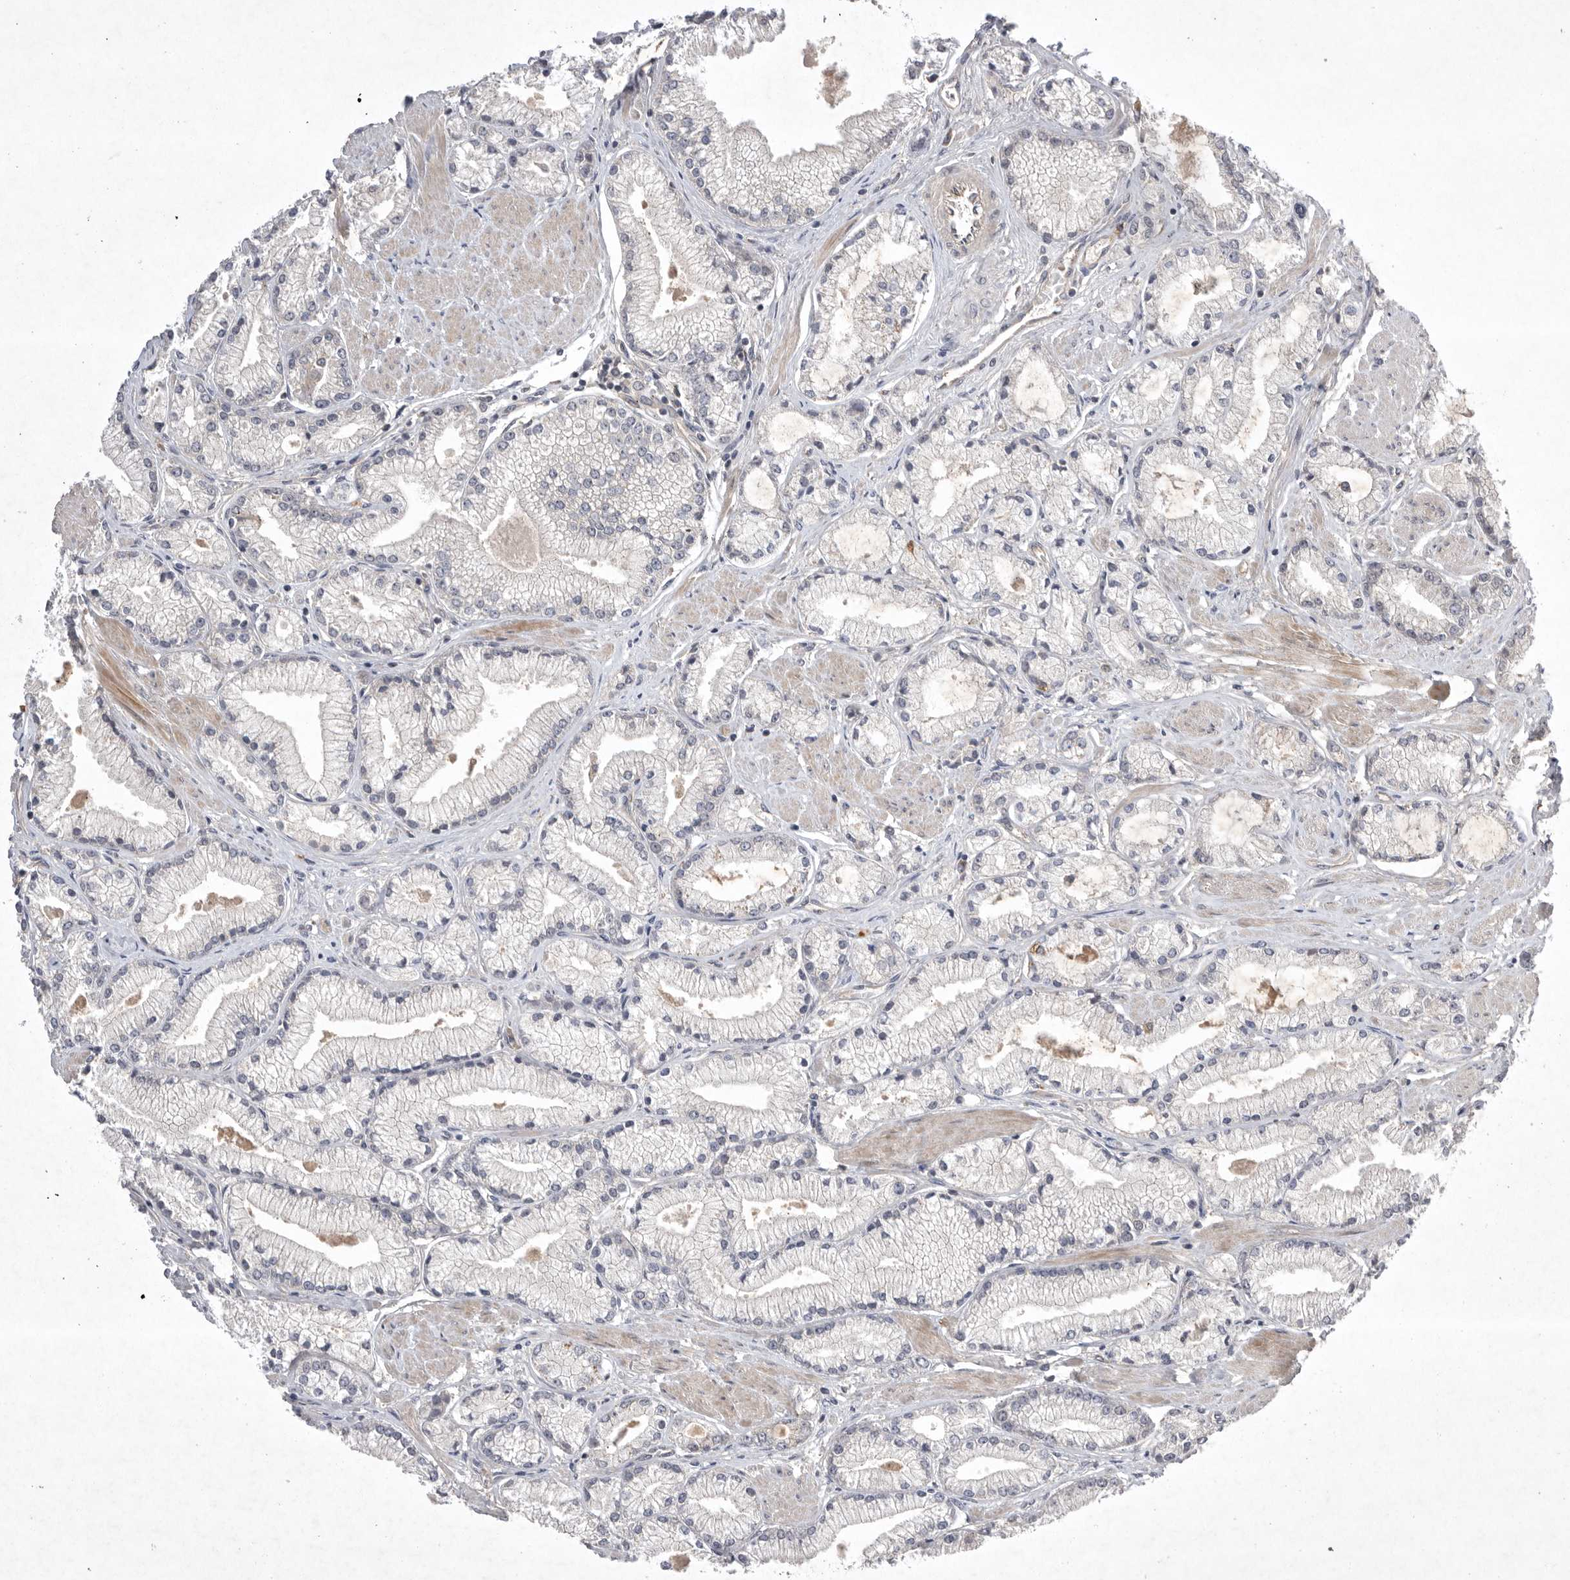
{"staining": {"intensity": "negative", "quantity": "none", "location": "none"}, "tissue": "prostate cancer", "cell_type": "Tumor cells", "image_type": "cancer", "snomed": [{"axis": "morphology", "description": "Adenocarcinoma, High grade"}, {"axis": "topography", "description": "Prostate"}], "caption": "Micrograph shows no protein positivity in tumor cells of prostate cancer tissue.", "gene": "NRCAM", "patient": {"sex": "male", "age": 50}}